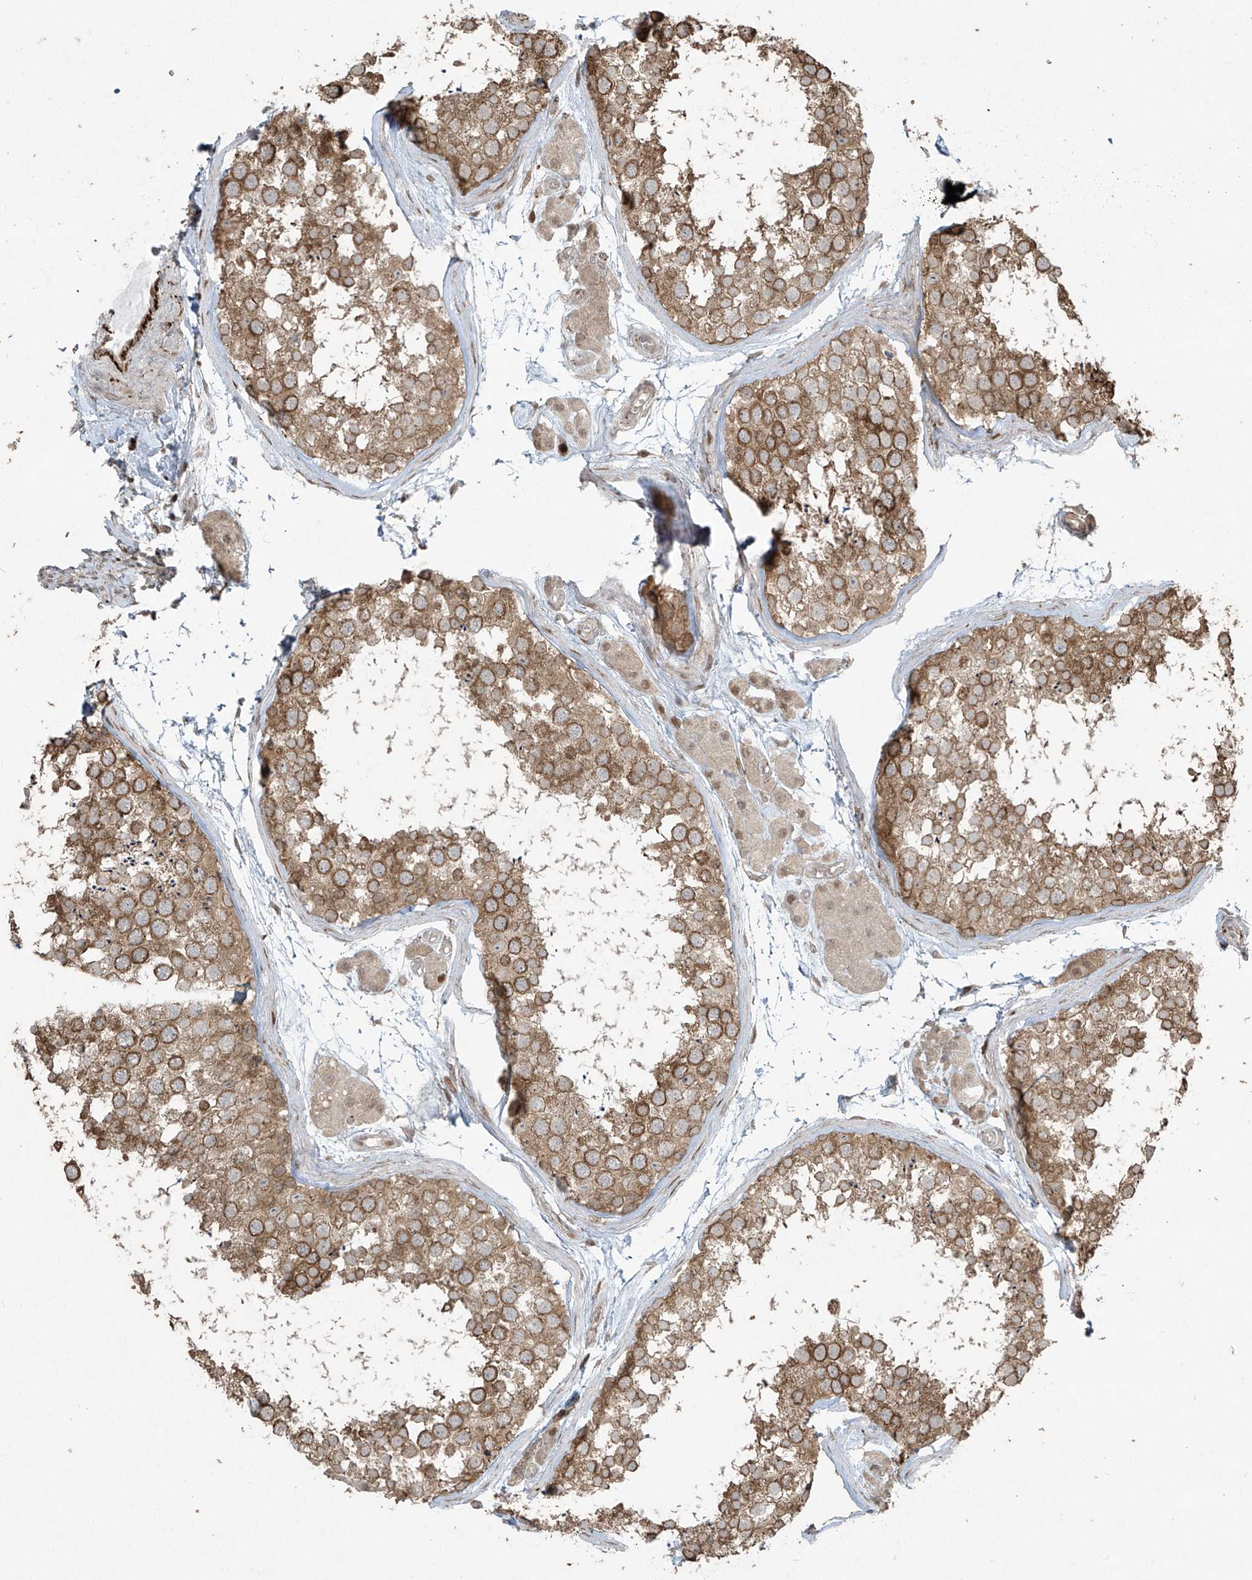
{"staining": {"intensity": "moderate", "quantity": ">75%", "location": "cytoplasmic/membranous"}, "tissue": "testis", "cell_type": "Cells in seminiferous ducts", "image_type": "normal", "snomed": [{"axis": "morphology", "description": "Normal tissue, NOS"}, {"axis": "topography", "description": "Testis"}], "caption": "Protein positivity by IHC exhibits moderate cytoplasmic/membranous staining in about >75% of cells in seminiferous ducts in benign testis. The protein of interest is shown in brown color, while the nuclei are stained blue.", "gene": "TTC22", "patient": {"sex": "male", "age": 56}}